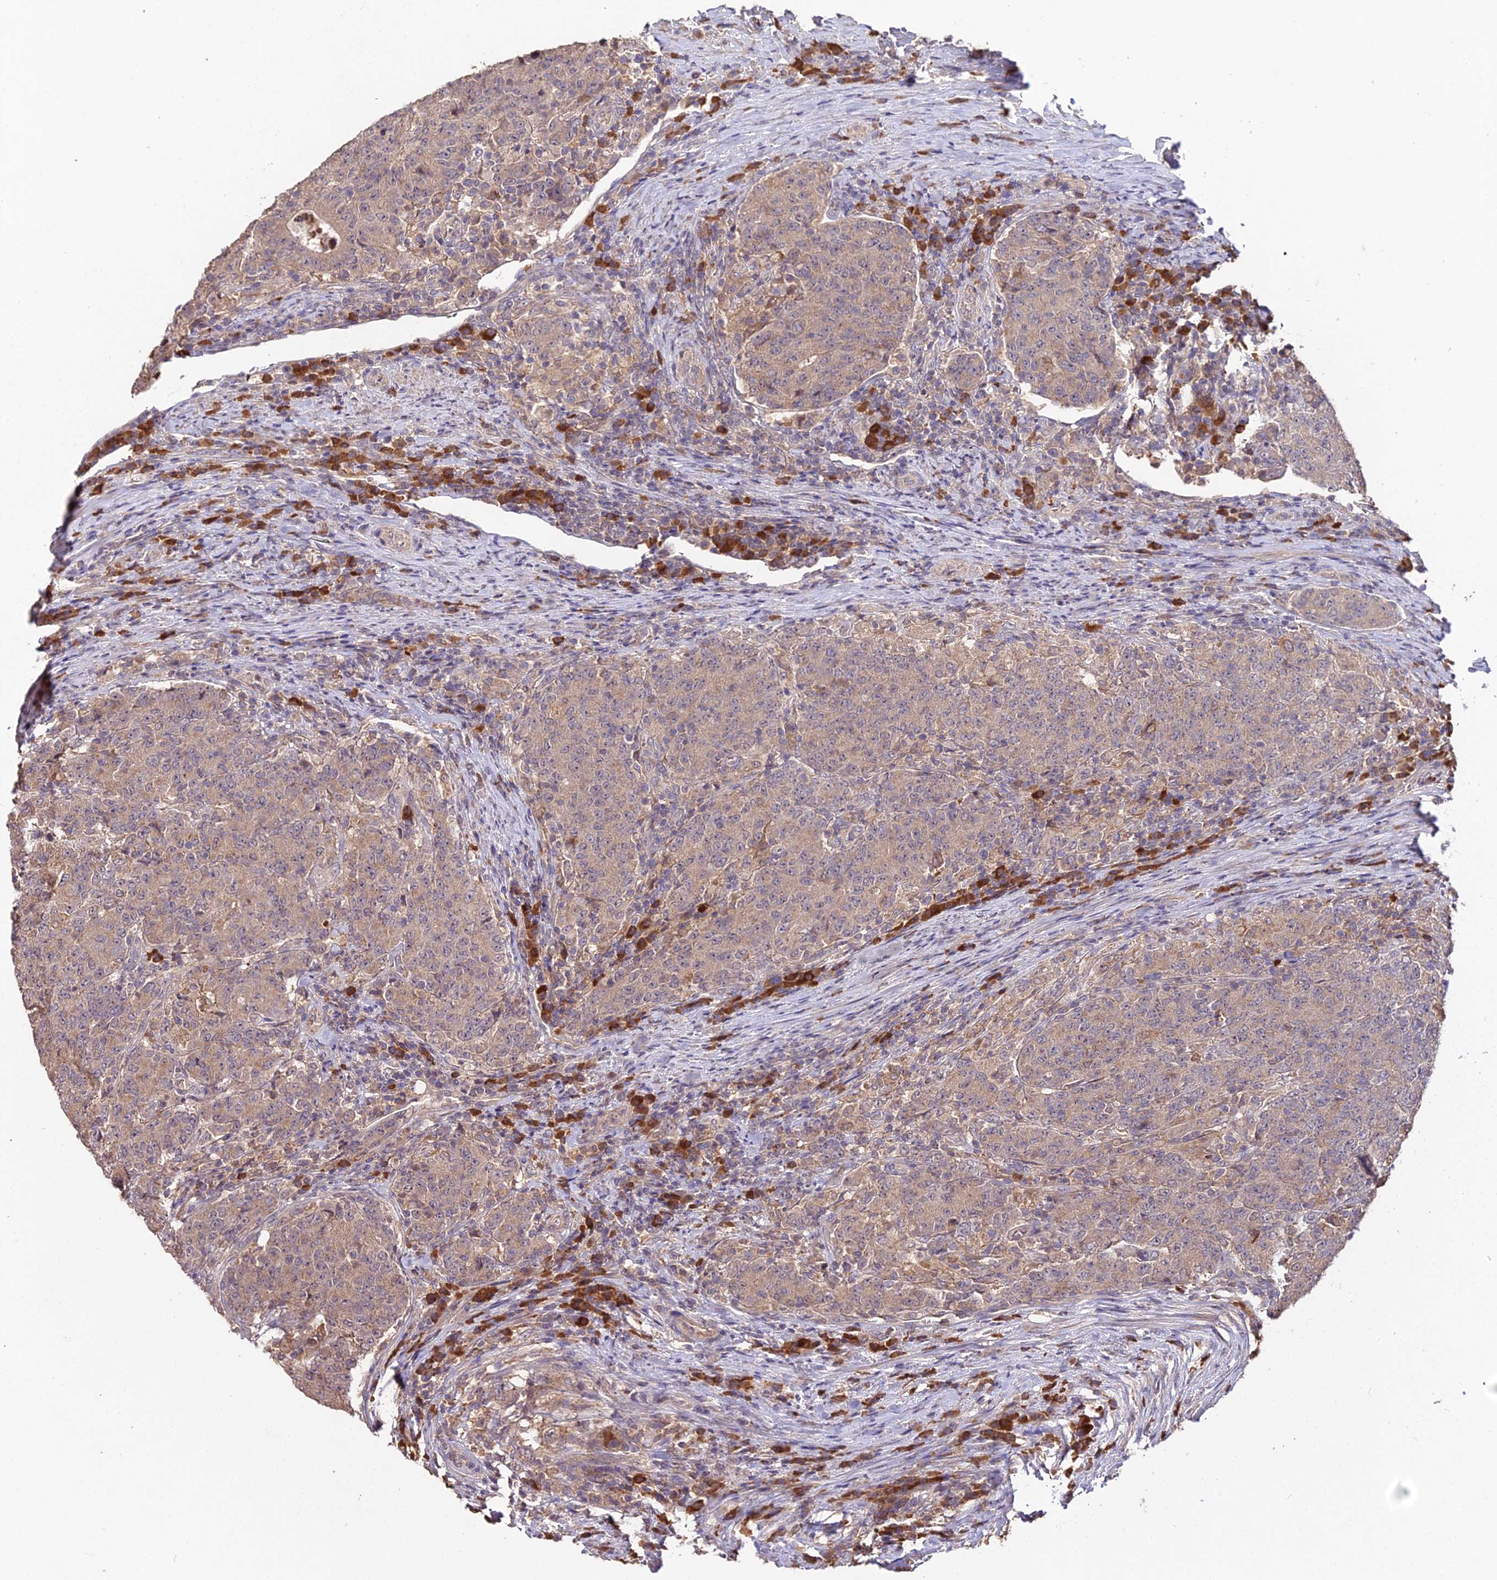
{"staining": {"intensity": "weak", "quantity": ">75%", "location": "cytoplasmic/membranous"}, "tissue": "colorectal cancer", "cell_type": "Tumor cells", "image_type": "cancer", "snomed": [{"axis": "morphology", "description": "Adenocarcinoma, NOS"}, {"axis": "topography", "description": "Colon"}], "caption": "Immunohistochemistry of human colorectal adenocarcinoma displays low levels of weak cytoplasmic/membranous staining in about >75% of tumor cells.", "gene": "KCTD16", "patient": {"sex": "female", "age": 75}}